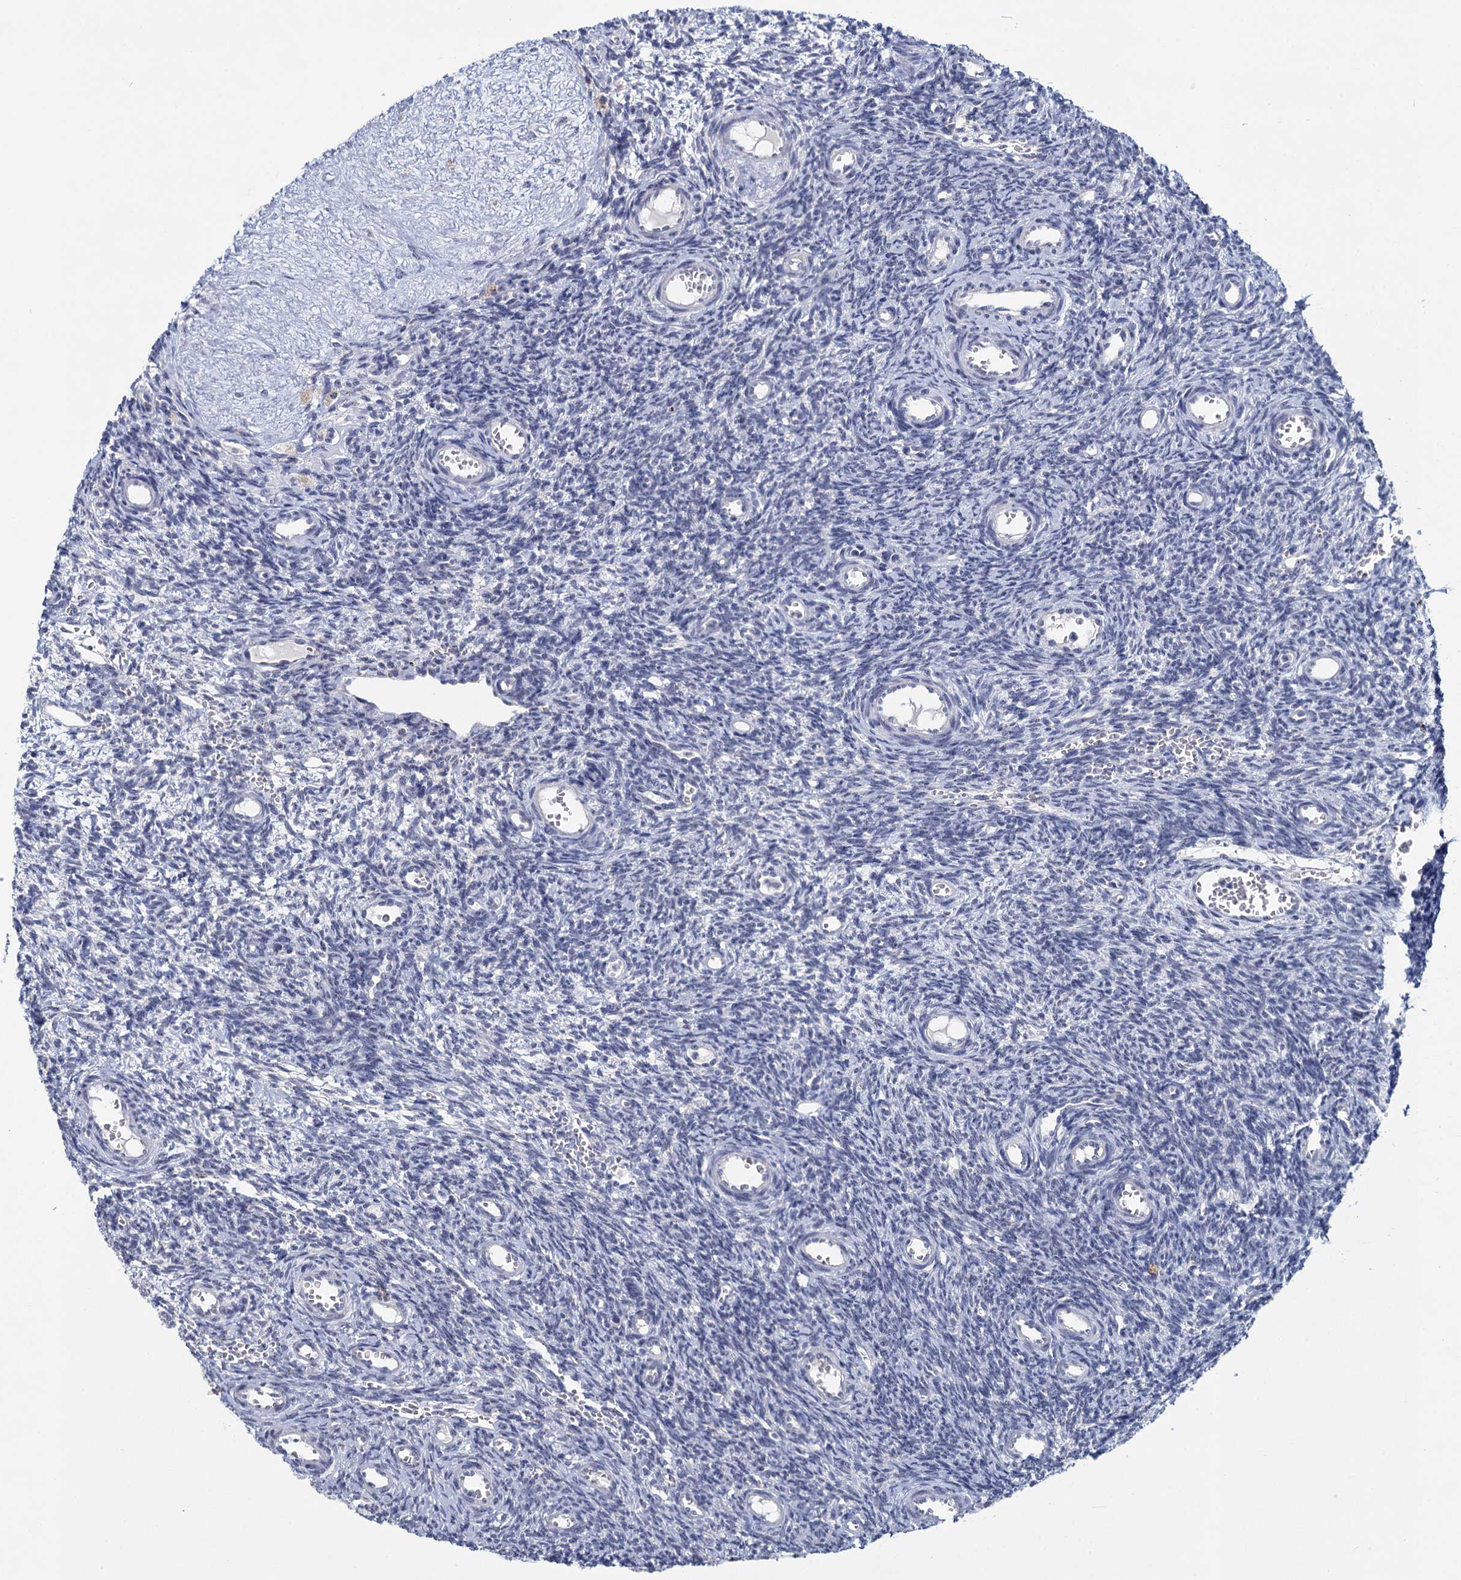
{"staining": {"intensity": "negative", "quantity": "none", "location": "none"}, "tissue": "ovary", "cell_type": "Ovarian stroma cells", "image_type": "normal", "snomed": [{"axis": "morphology", "description": "Normal tissue, NOS"}, {"axis": "topography", "description": "Ovary"}], "caption": "The photomicrograph displays no staining of ovarian stroma cells in benign ovary.", "gene": "SFN", "patient": {"sex": "female", "age": 39}}